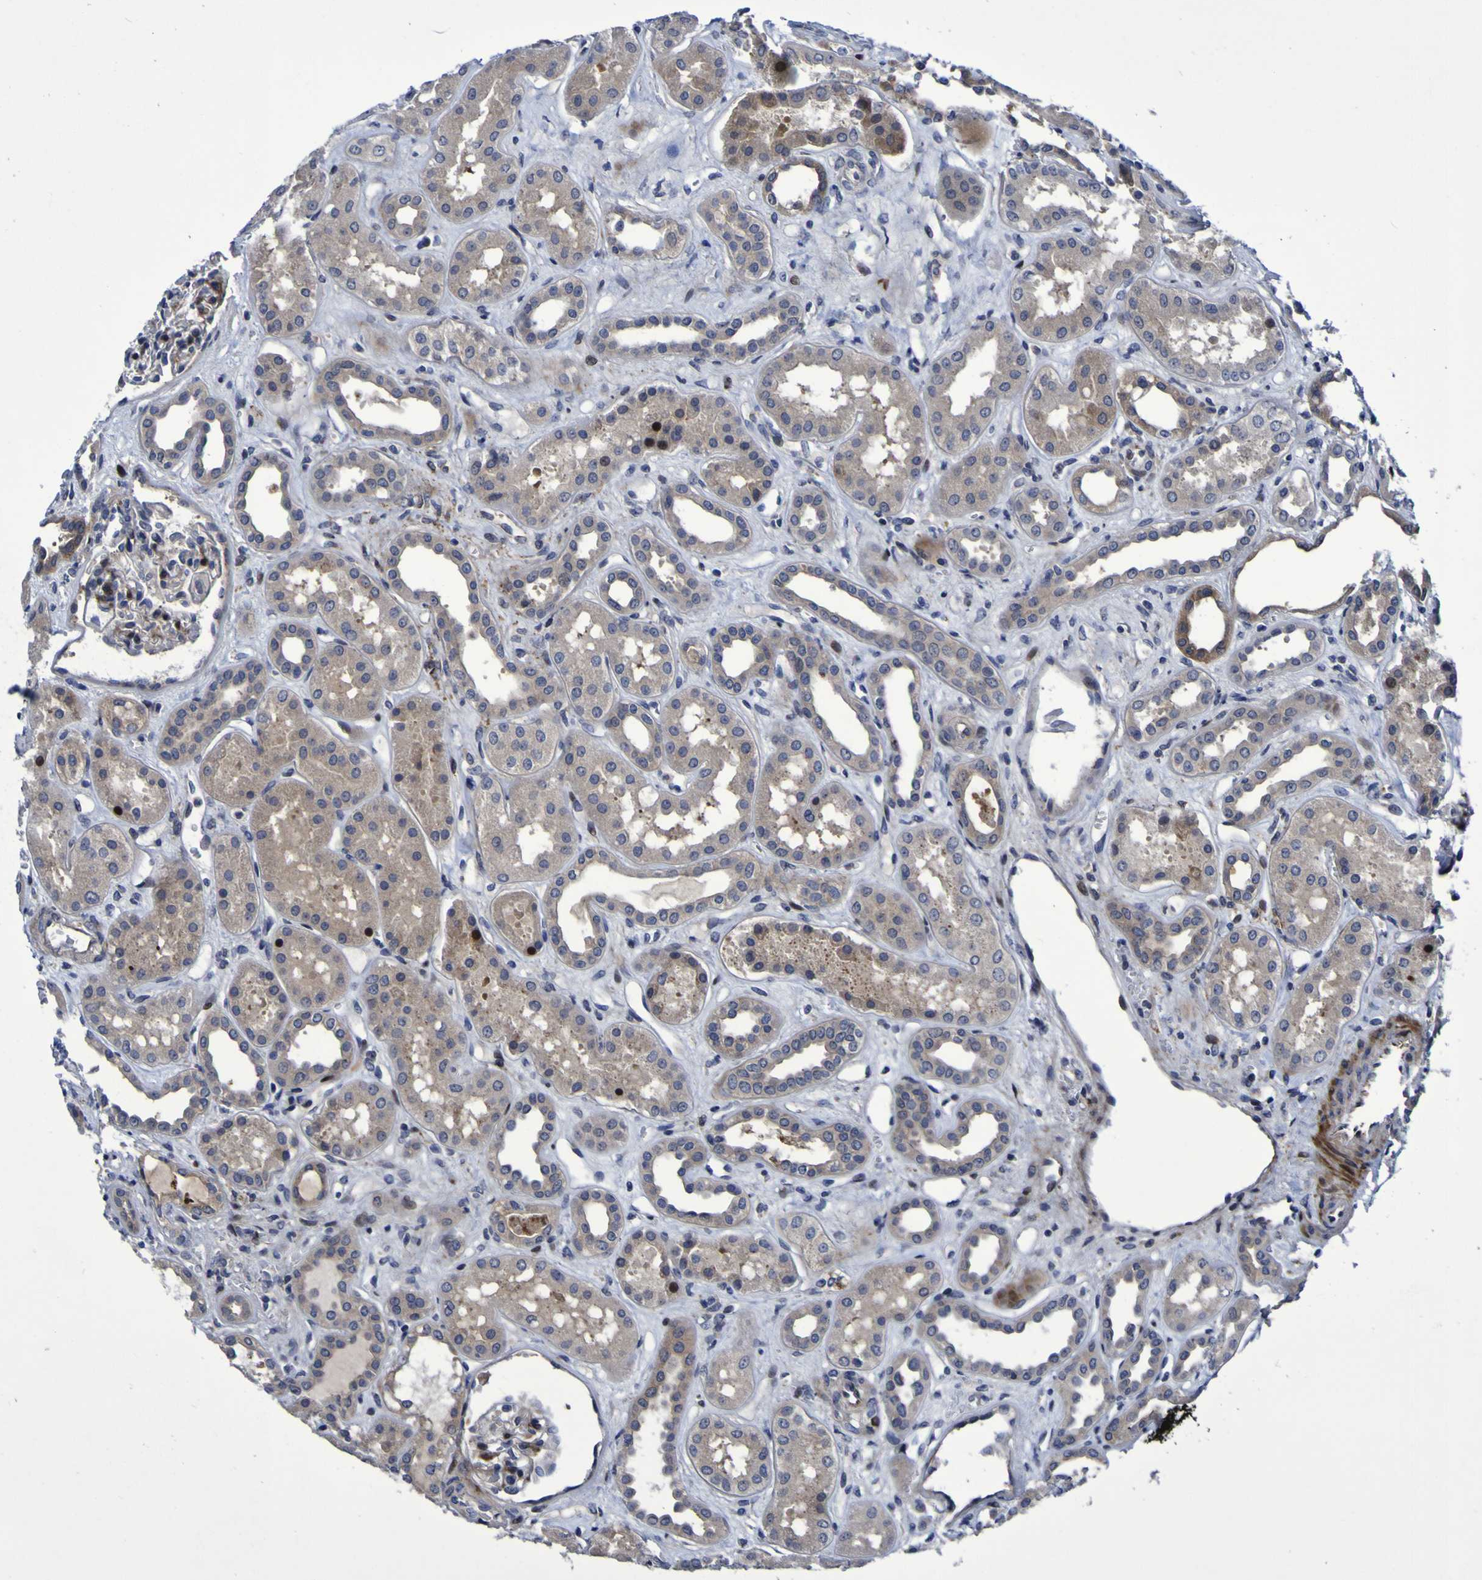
{"staining": {"intensity": "moderate", "quantity": ">75%", "location": "cytoplasmic/membranous,nuclear"}, "tissue": "kidney", "cell_type": "Cells in glomeruli", "image_type": "normal", "snomed": [{"axis": "morphology", "description": "Normal tissue, NOS"}, {"axis": "topography", "description": "Kidney"}], "caption": "A high-resolution image shows IHC staining of normal kidney, which displays moderate cytoplasmic/membranous,nuclear staining in about >75% of cells in glomeruli. (DAB (3,3'-diaminobenzidine) IHC, brown staining for protein, blue staining for nuclei).", "gene": "MGLL", "patient": {"sex": "male", "age": 59}}